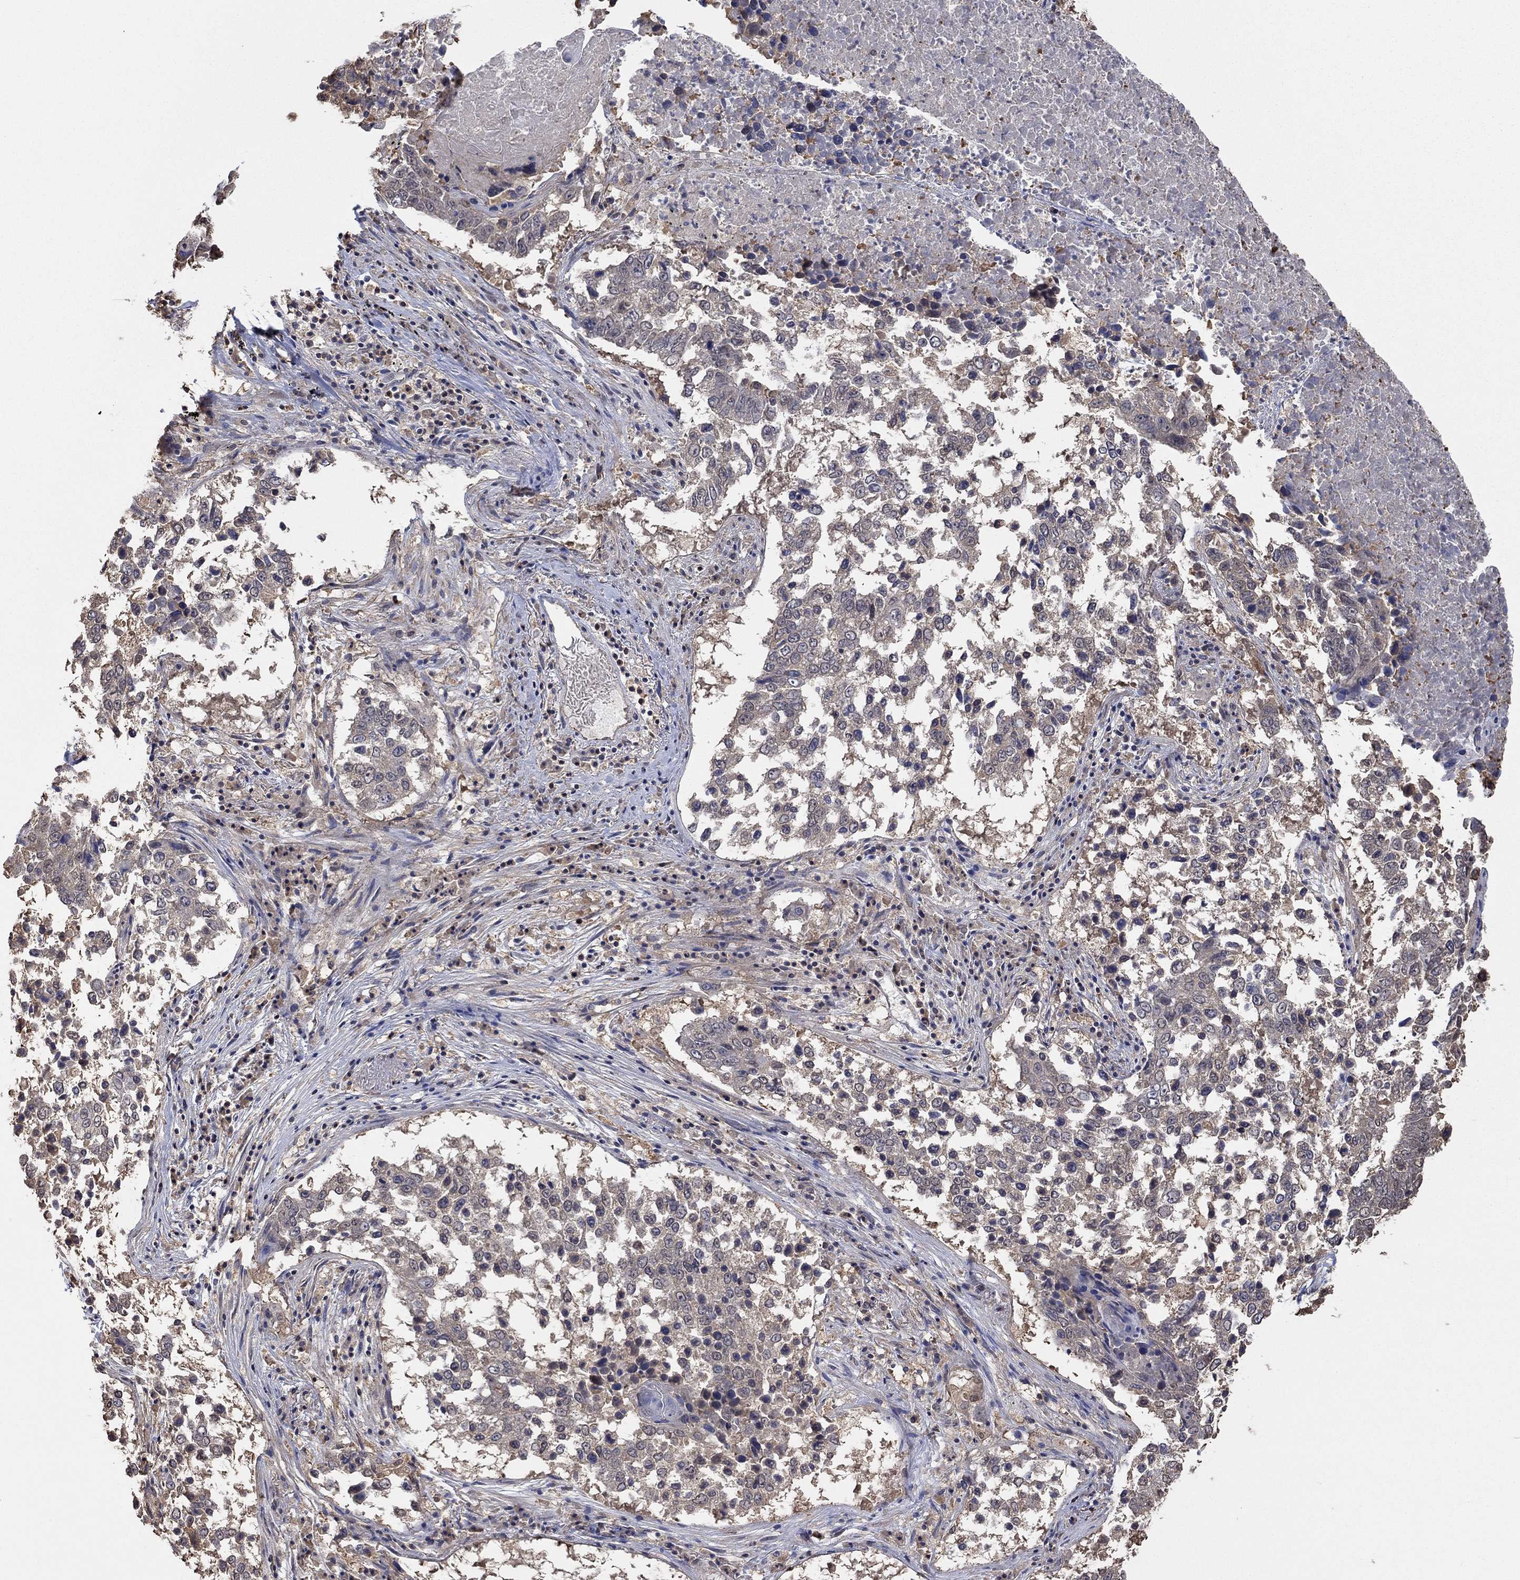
{"staining": {"intensity": "negative", "quantity": "none", "location": "none"}, "tissue": "lung cancer", "cell_type": "Tumor cells", "image_type": "cancer", "snomed": [{"axis": "morphology", "description": "Squamous cell carcinoma, NOS"}, {"axis": "topography", "description": "Lung"}], "caption": "Immunohistochemistry of human squamous cell carcinoma (lung) demonstrates no expression in tumor cells. The staining is performed using DAB brown chromogen with nuclei counter-stained in using hematoxylin.", "gene": "RNF114", "patient": {"sex": "male", "age": 82}}